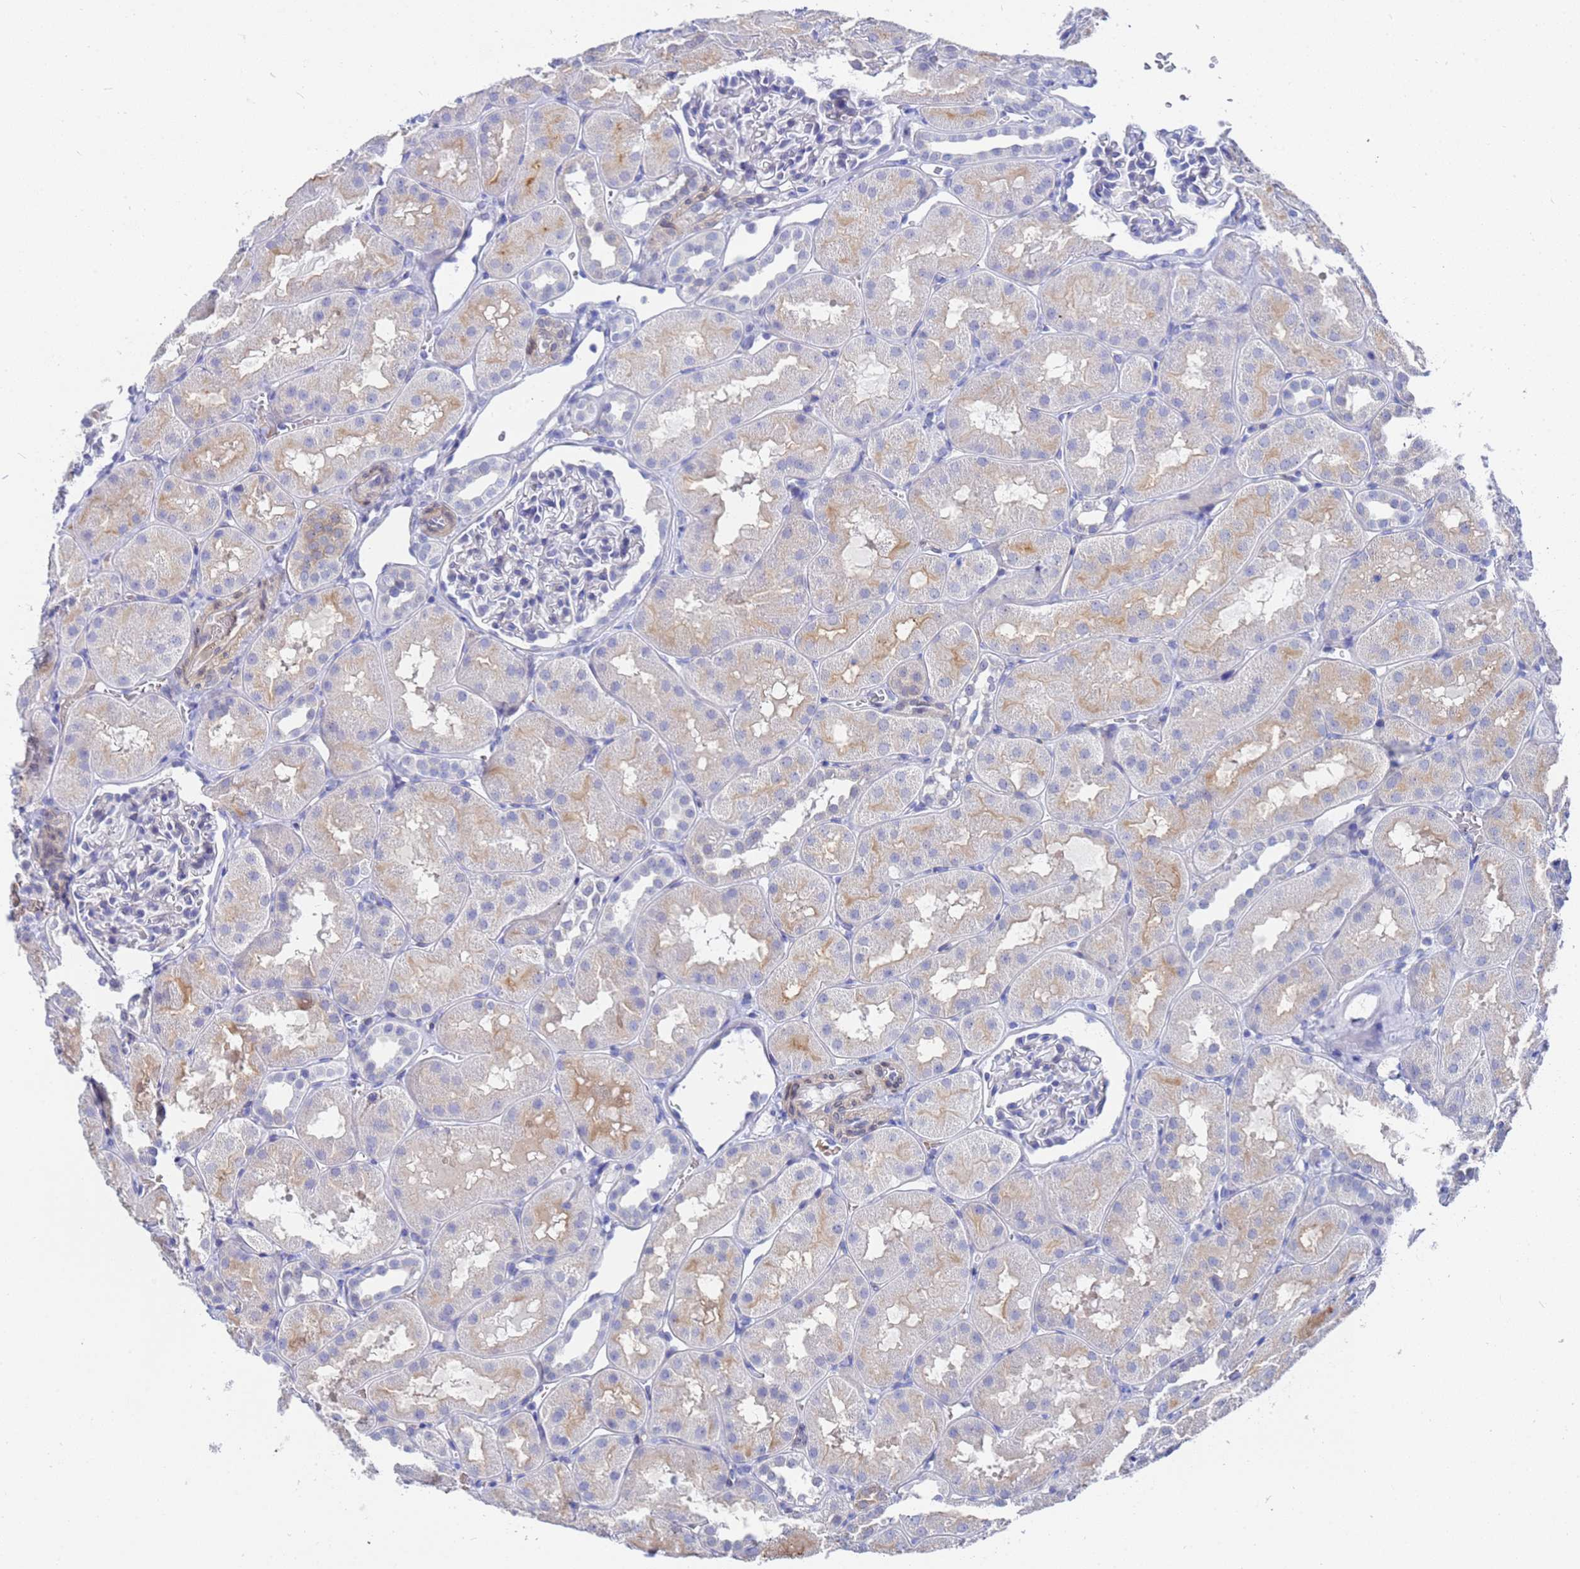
{"staining": {"intensity": "negative", "quantity": "none", "location": "none"}, "tissue": "kidney", "cell_type": "Cells in glomeruli", "image_type": "normal", "snomed": [{"axis": "morphology", "description": "Normal tissue, NOS"}, {"axis": "topography", "description": "Kidney"}, {"axis": "topography", "description": "Urinary bladder"}], "caption": "Normal kidney was stained to show a protein in brown. There is no significant positivity in cells in glomeruli. (Immunohistochemistry, brightfield microscopy, high magnification).", "gene": "ZNF26", "patient": {"sex": "male", "age": 16}}